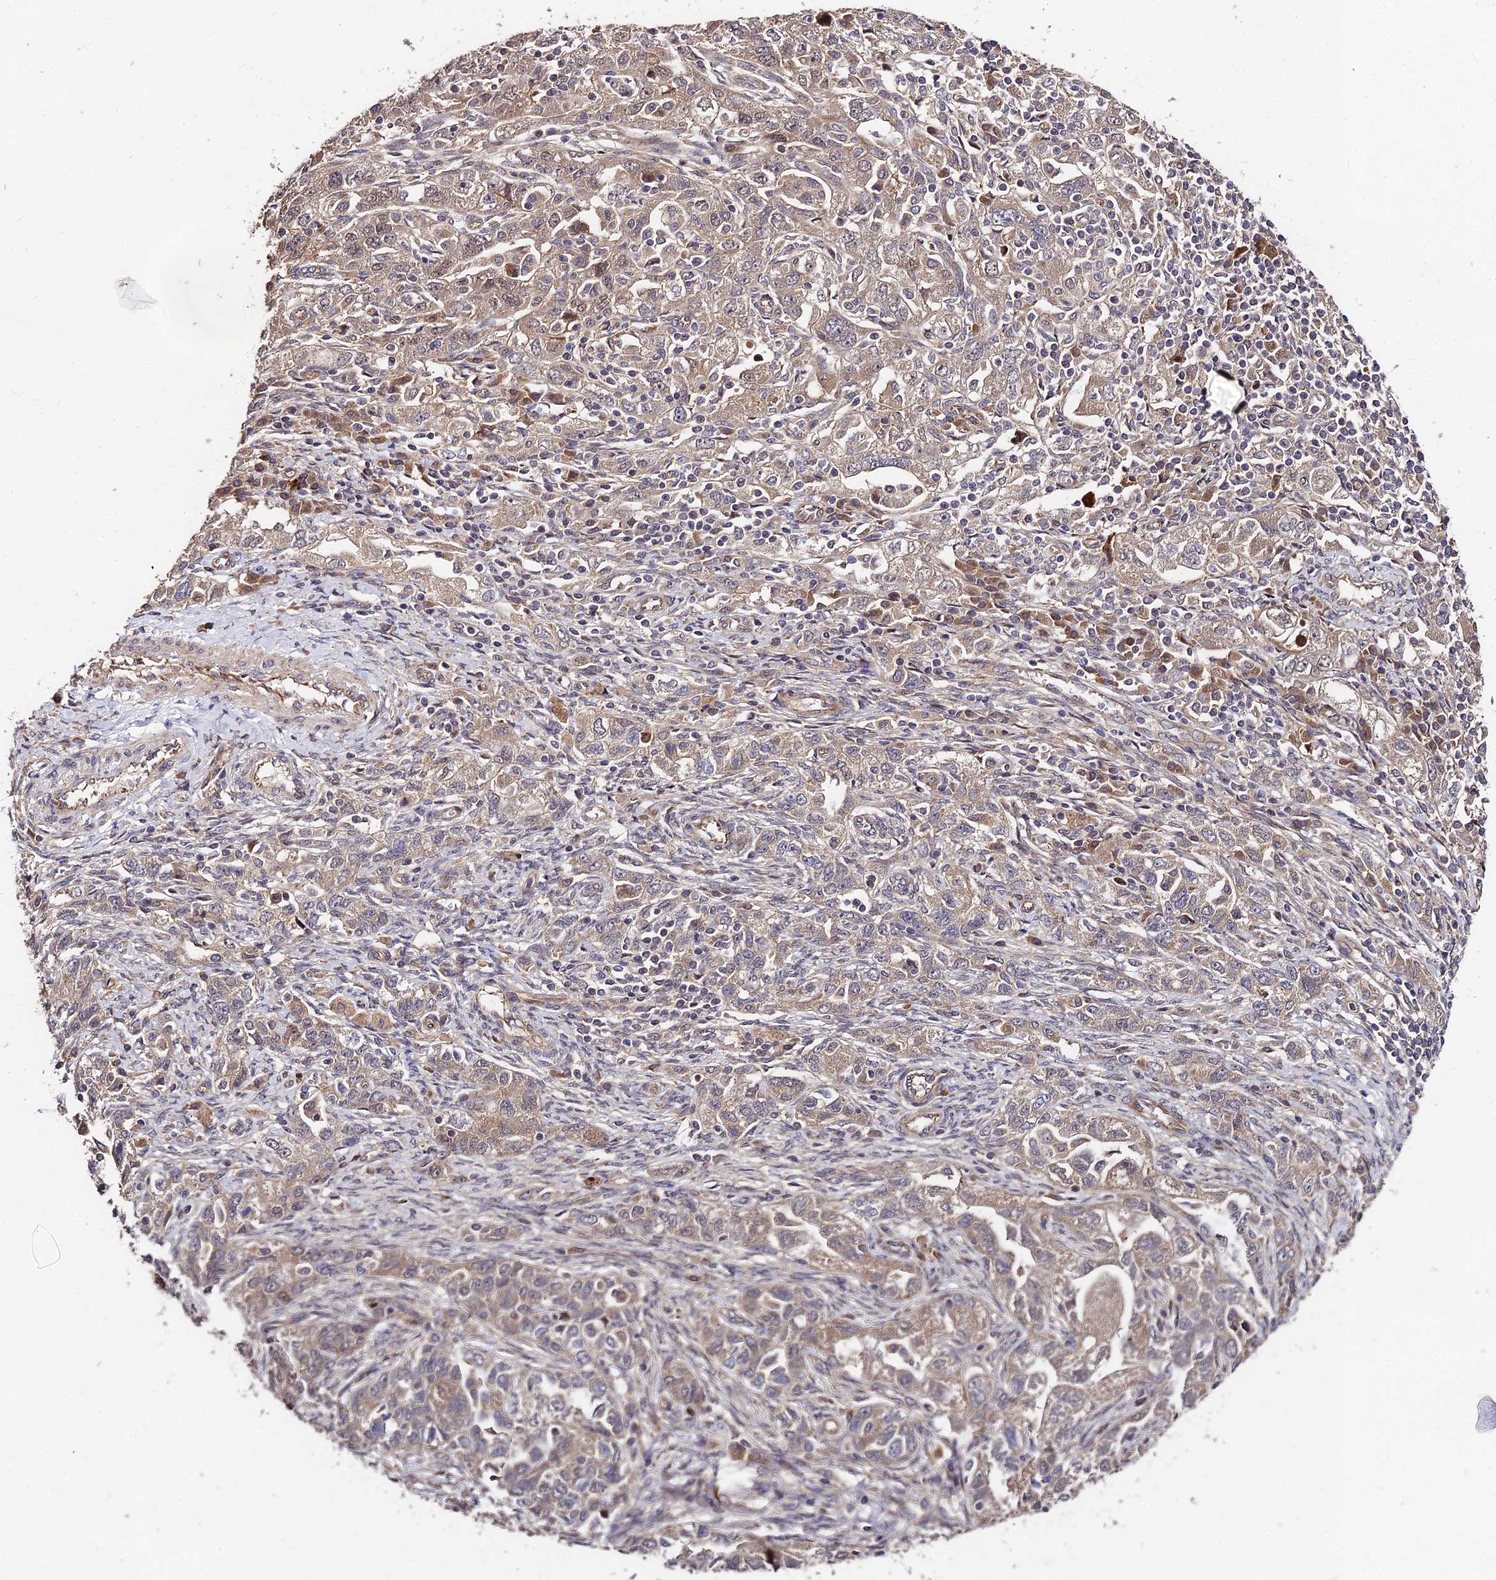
{"staining": {"intensity": "weak", "quantity": "25%-75%", "location": "cytoplasmic/membranous,nuclear"}, "tissue": "ovarian cancer", "cell_type": "Tumor cells", "image_type": "cancer", "snomed": [{"axis": "morphology", "description": "Carcinoma, NOS"}, {"axis": "morphology", "description": "Cystadenocarcinoma, serous, NOS"}, {"axis": "topography", "description": "Ovary"}], "caption": "Tumor cells display low levels of weak cytoplasmic/membranous and nuclear staining in about 25%-75% of cells in ovarian cancer.", "gene": "MKKS", "patient": {"sex": "female", "age": 69}}